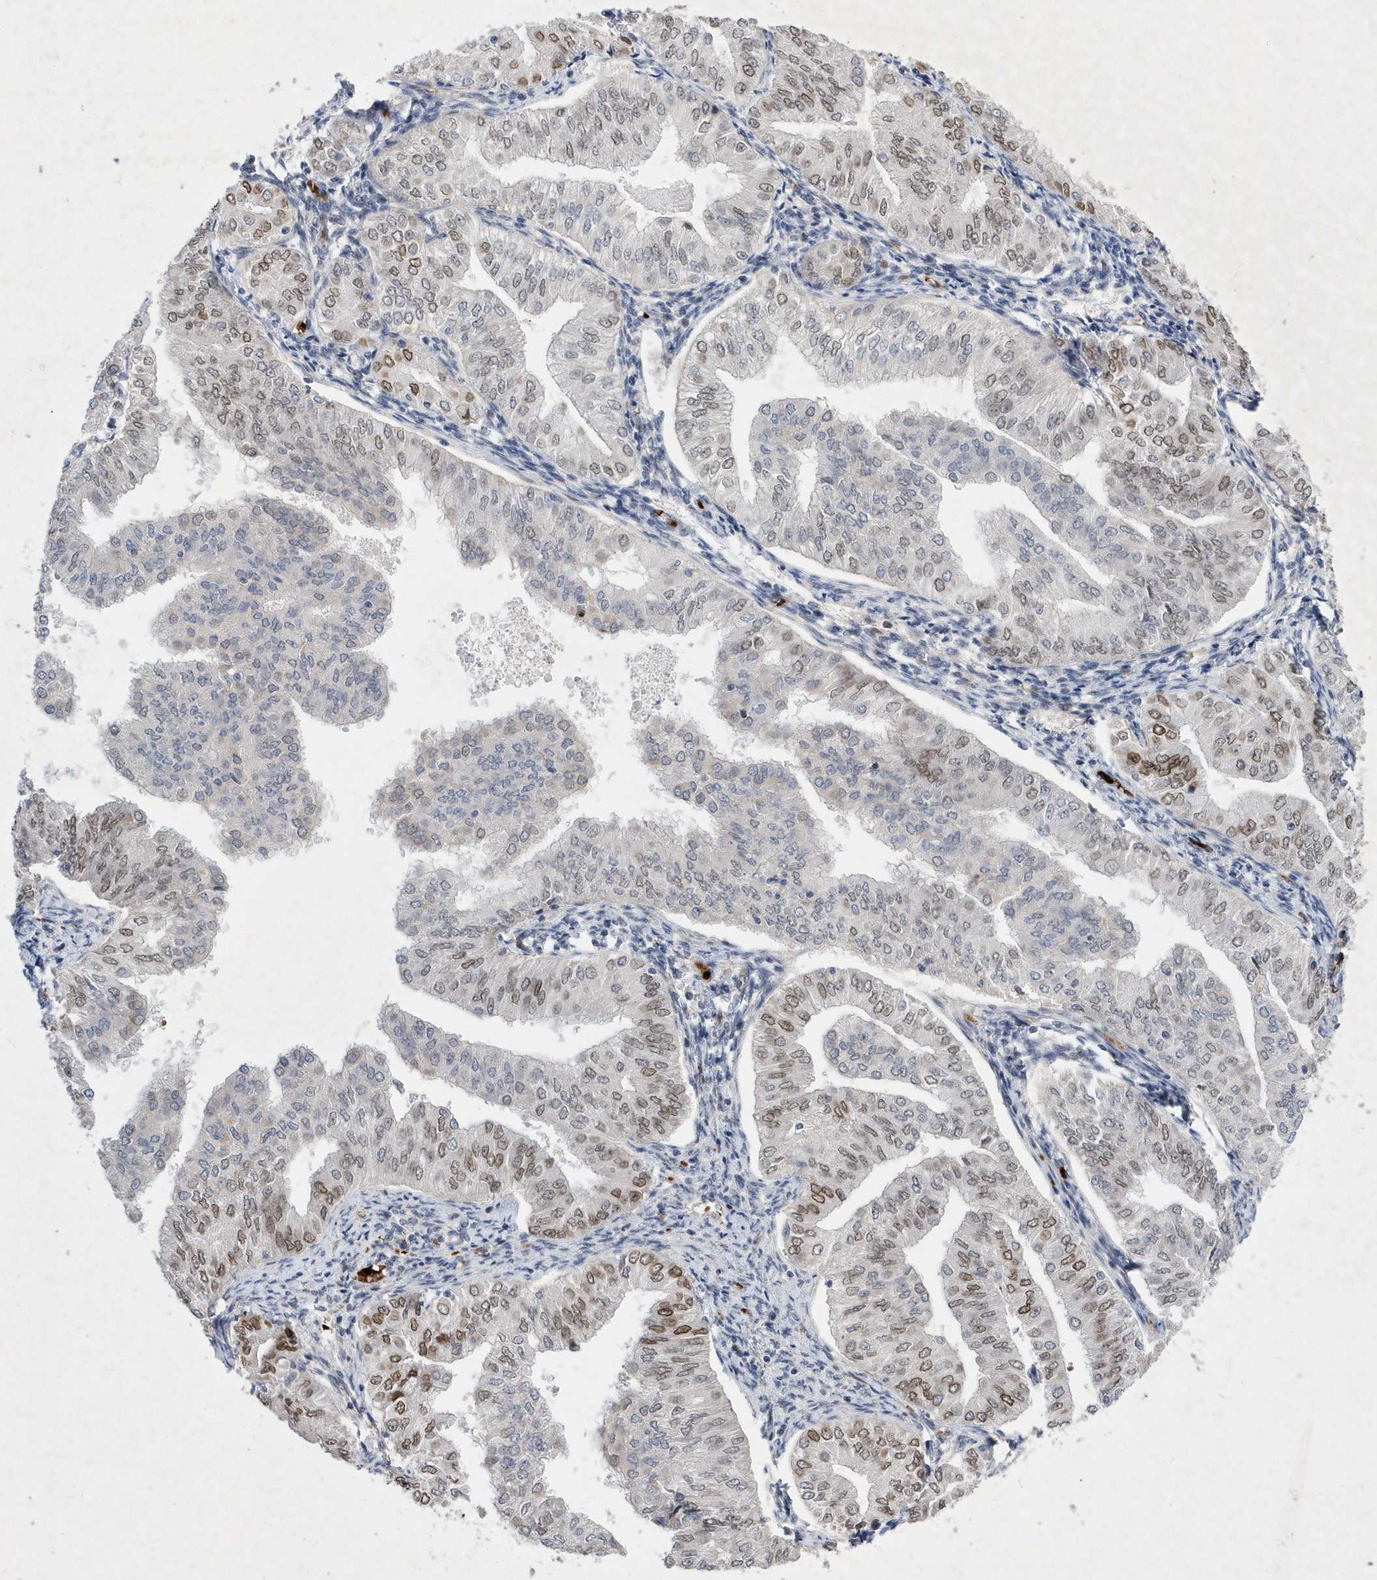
{"staining": {"intensity": "moderate", "quantity": "25%-75%", "location": "cytoplasmic/membranous,nuclear"}, "tissue": "endometrial cancer", "cell_type": "Tumor cells", "image_type": "cancer", "snomed": [{"axis": "morphology", "description": "Normal tissue, NOS"}, {"axis": "morphology", "description": "Adenocarcinoma, NOS"}, {"axis": "topography", "description": "Endometrium"}], "caption": "About 25%-75% of tumor cells in human endometrial cancer reveal moderate cytoplasmic/membranous and nuclear protein positivity as visualized by brown immunohistochemical staining.", "gene": "ZNF875", "patient": {"sex": "female", "age": 53}}